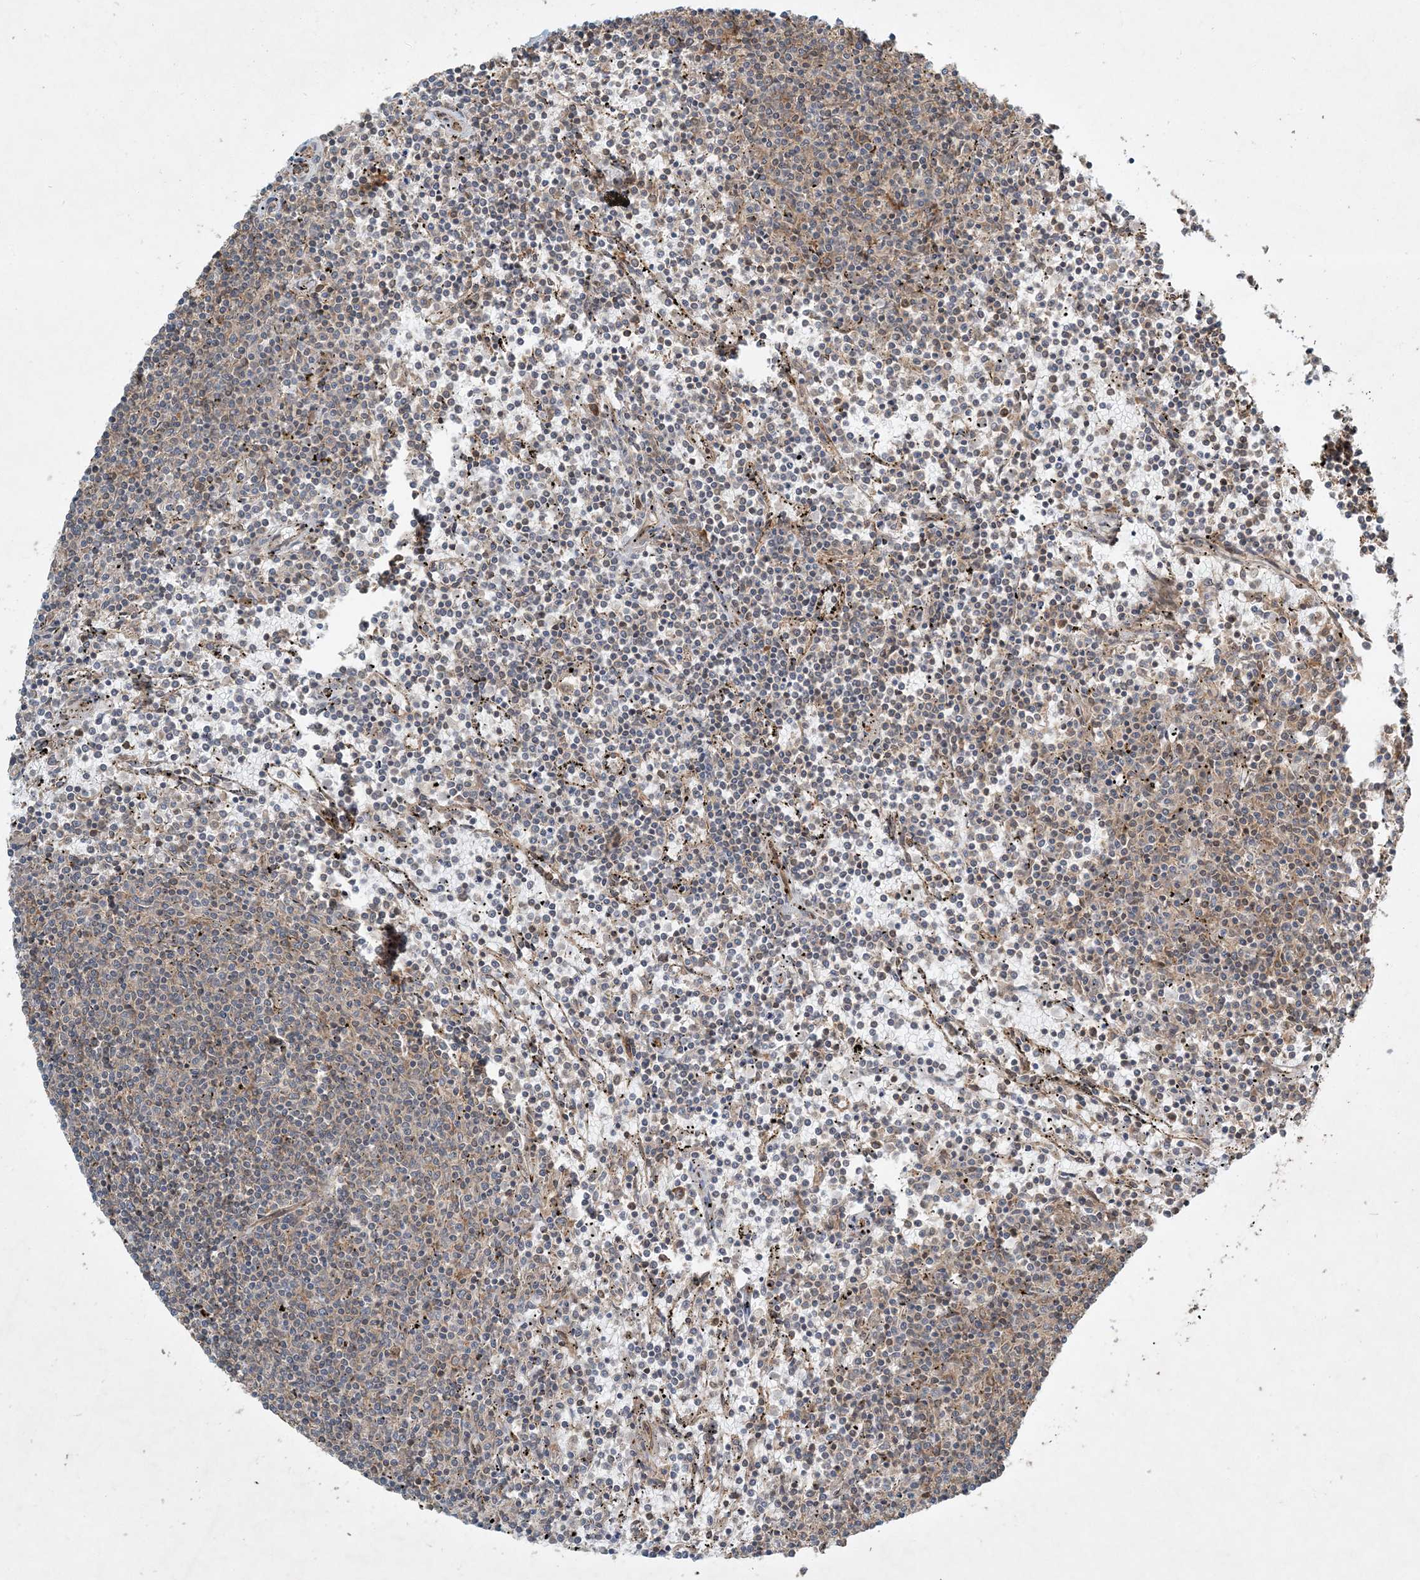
{"staining": {"intensity": "negative", "quantity": "none", "location": "none"}, "tissue": "lymphoma", "cell_type": "Tumor cells", "image_type": "cancer", "snomed": [{"axis": "morphology", "description": "Malignant lymphoma, non-Hodgkin's type, Low grade"}, {"axis": "topography", "description": "Spleen"}], "caption": "Immunohistochemical staining of human low-grade malignant lymphoma, non-Hodgkin's type exhibits no significant positivity in tumor cells.", "gene": "COMMD8", "patient": {"sex": "female", "age": 50}}